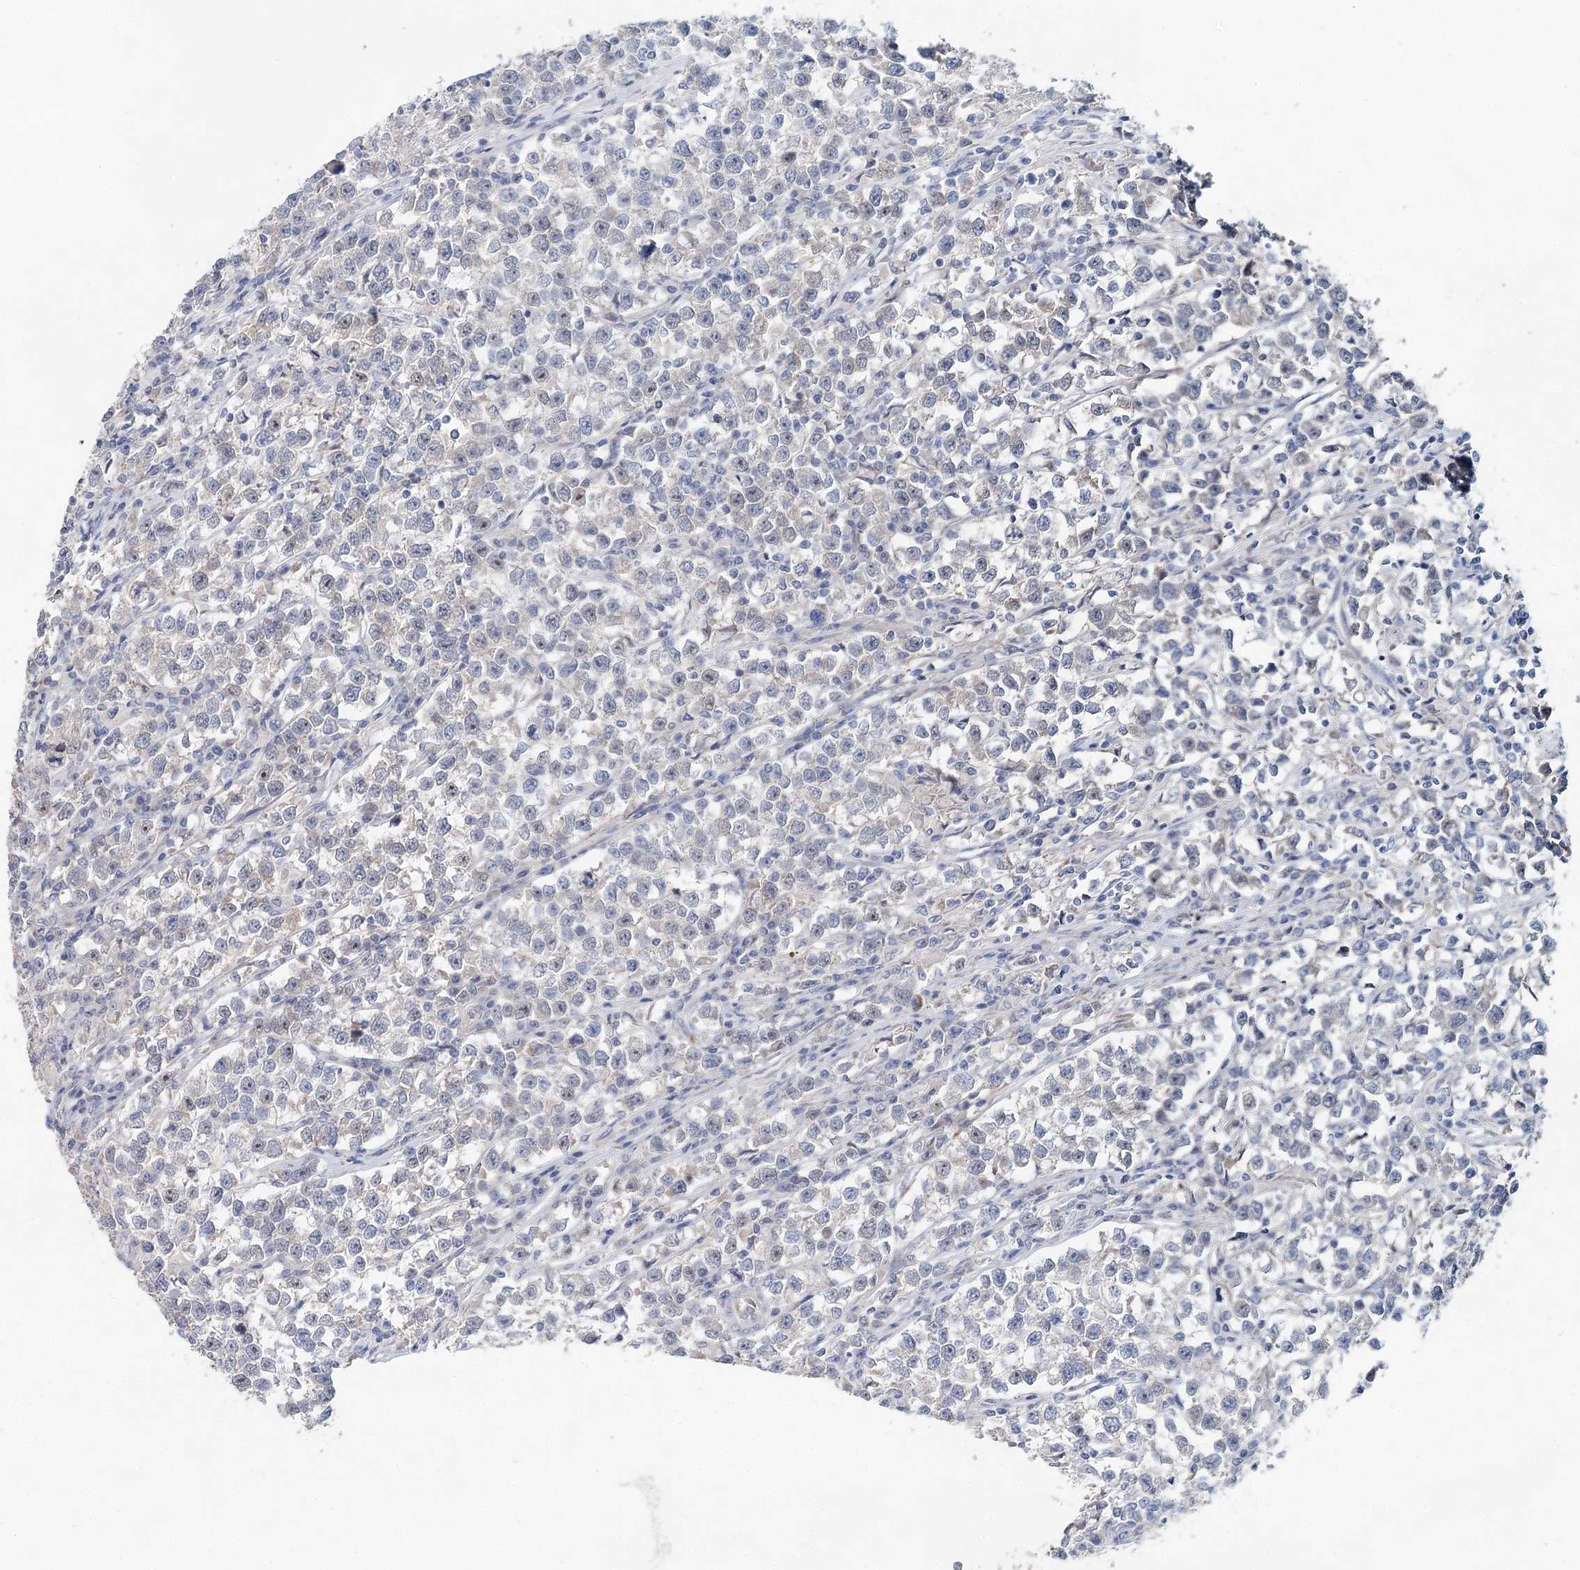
{"staining": {"intensity": "negative", "quantity": "none", "location": "none"}, "tissue": "testis cancer", "cell_type": "Tumor cells", "image_type": "cancer", "snomed": [{"axis": "morphology", "description": "Normal tissue, NOS"}, {"axis": "morphology", "description": "Seminoma, NOS"}, {"axis": "topography", "description": "Testis"}], "caption": "An image of human testis seminoma is negative for staining in tumor cells.", "gene": "SLC19A3", "patient": {"sex": "male", "age": 43}}